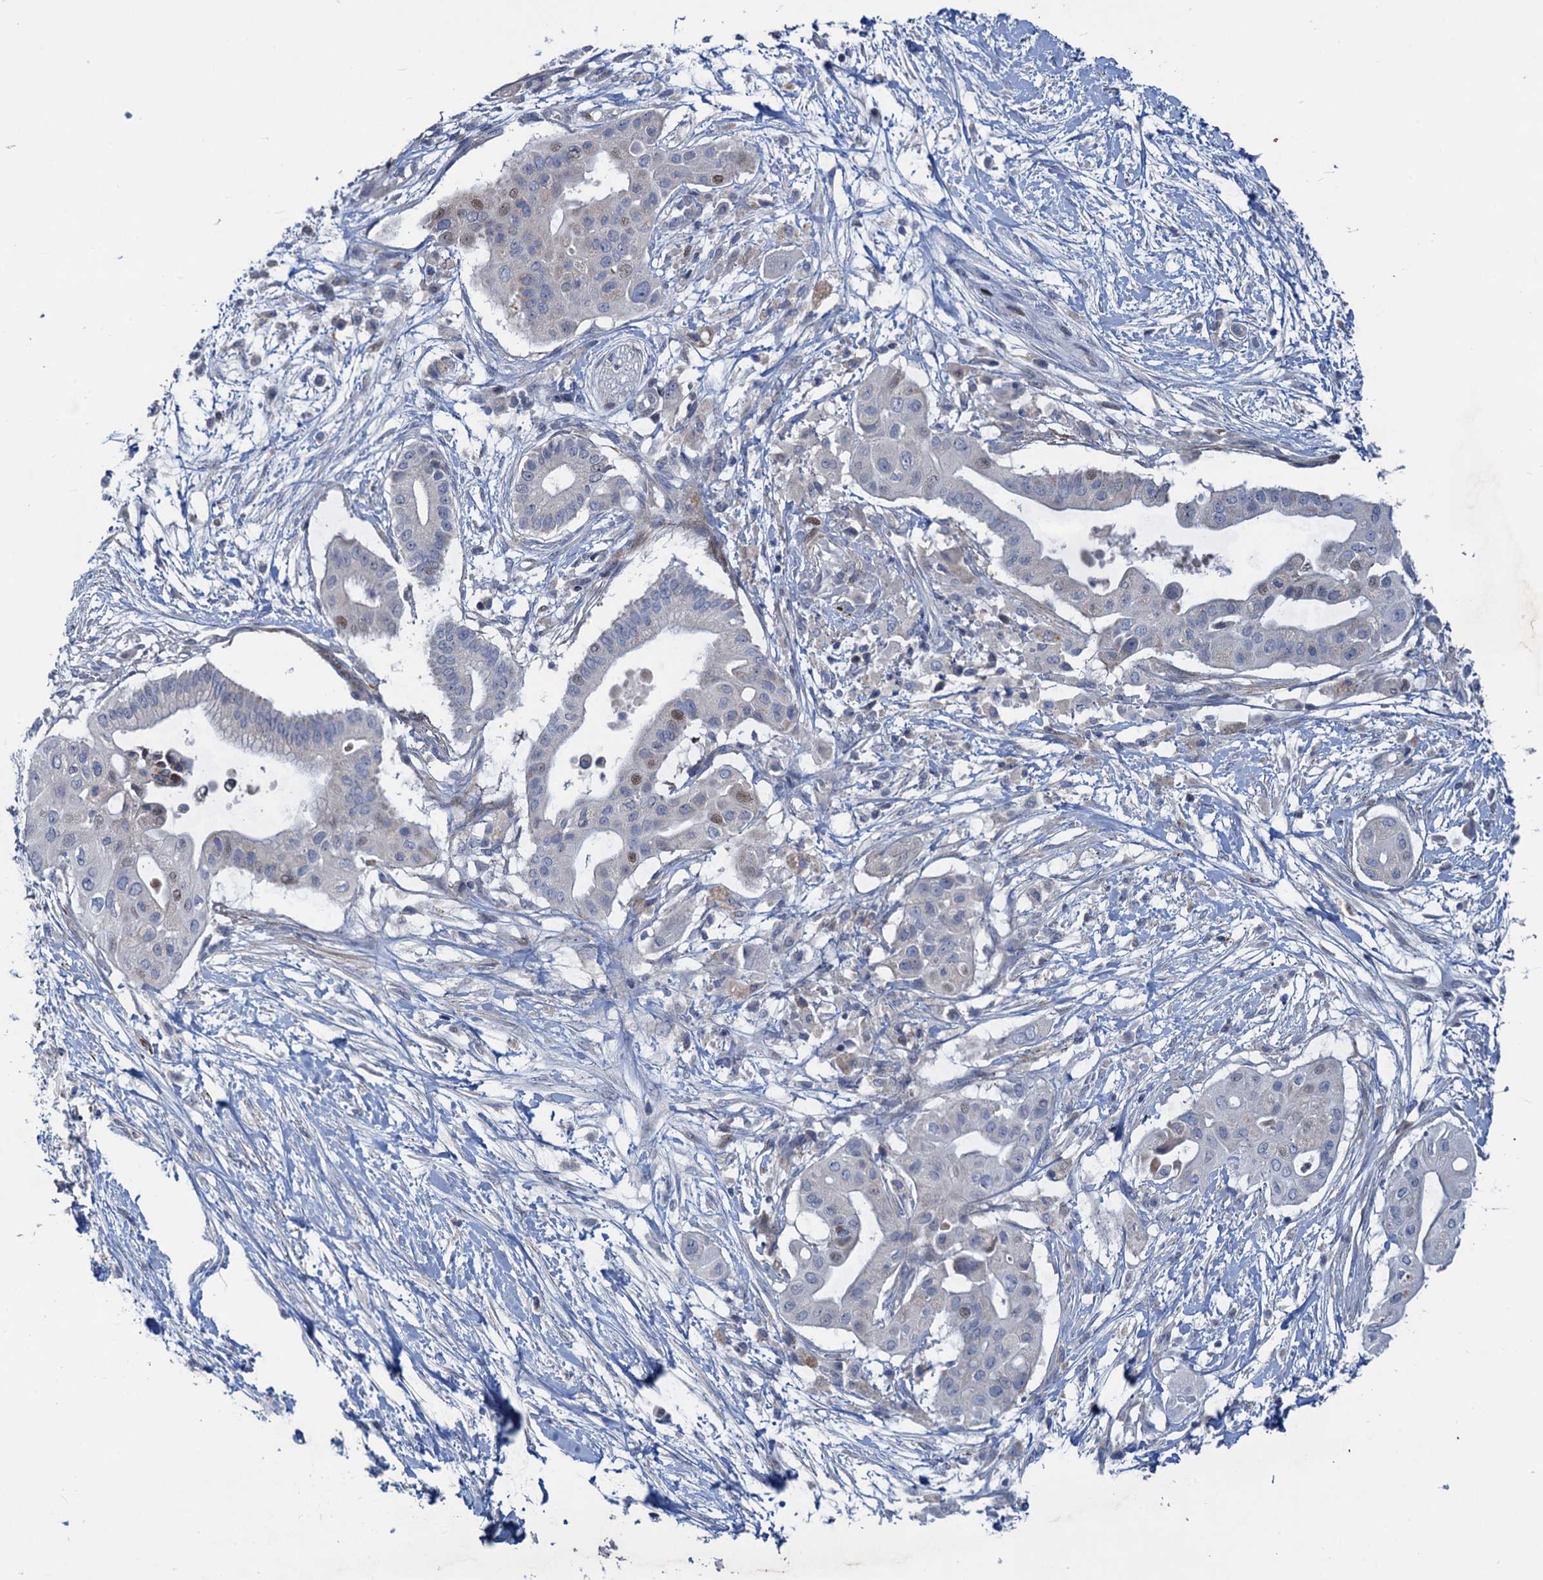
{"staining": {"intensity": "weak", "quantity": "<25%", "location": "nuclear"}, "tissue": "pancreatic cancer", "cell_type": "Tumor cells", "image_type": "cancer", "snomed": [{"axis": "morphology", "description": "Adenocarcinoma, NOS"}, {"axis": "topography", "description": "Pancreas"}], "caption": "There is no significant positivity in tumor cells of pancreatic cancer. Nuclei are stained in blue.", "gene": "ESYT3", "patient": {"sex": "male", "age": 68}}